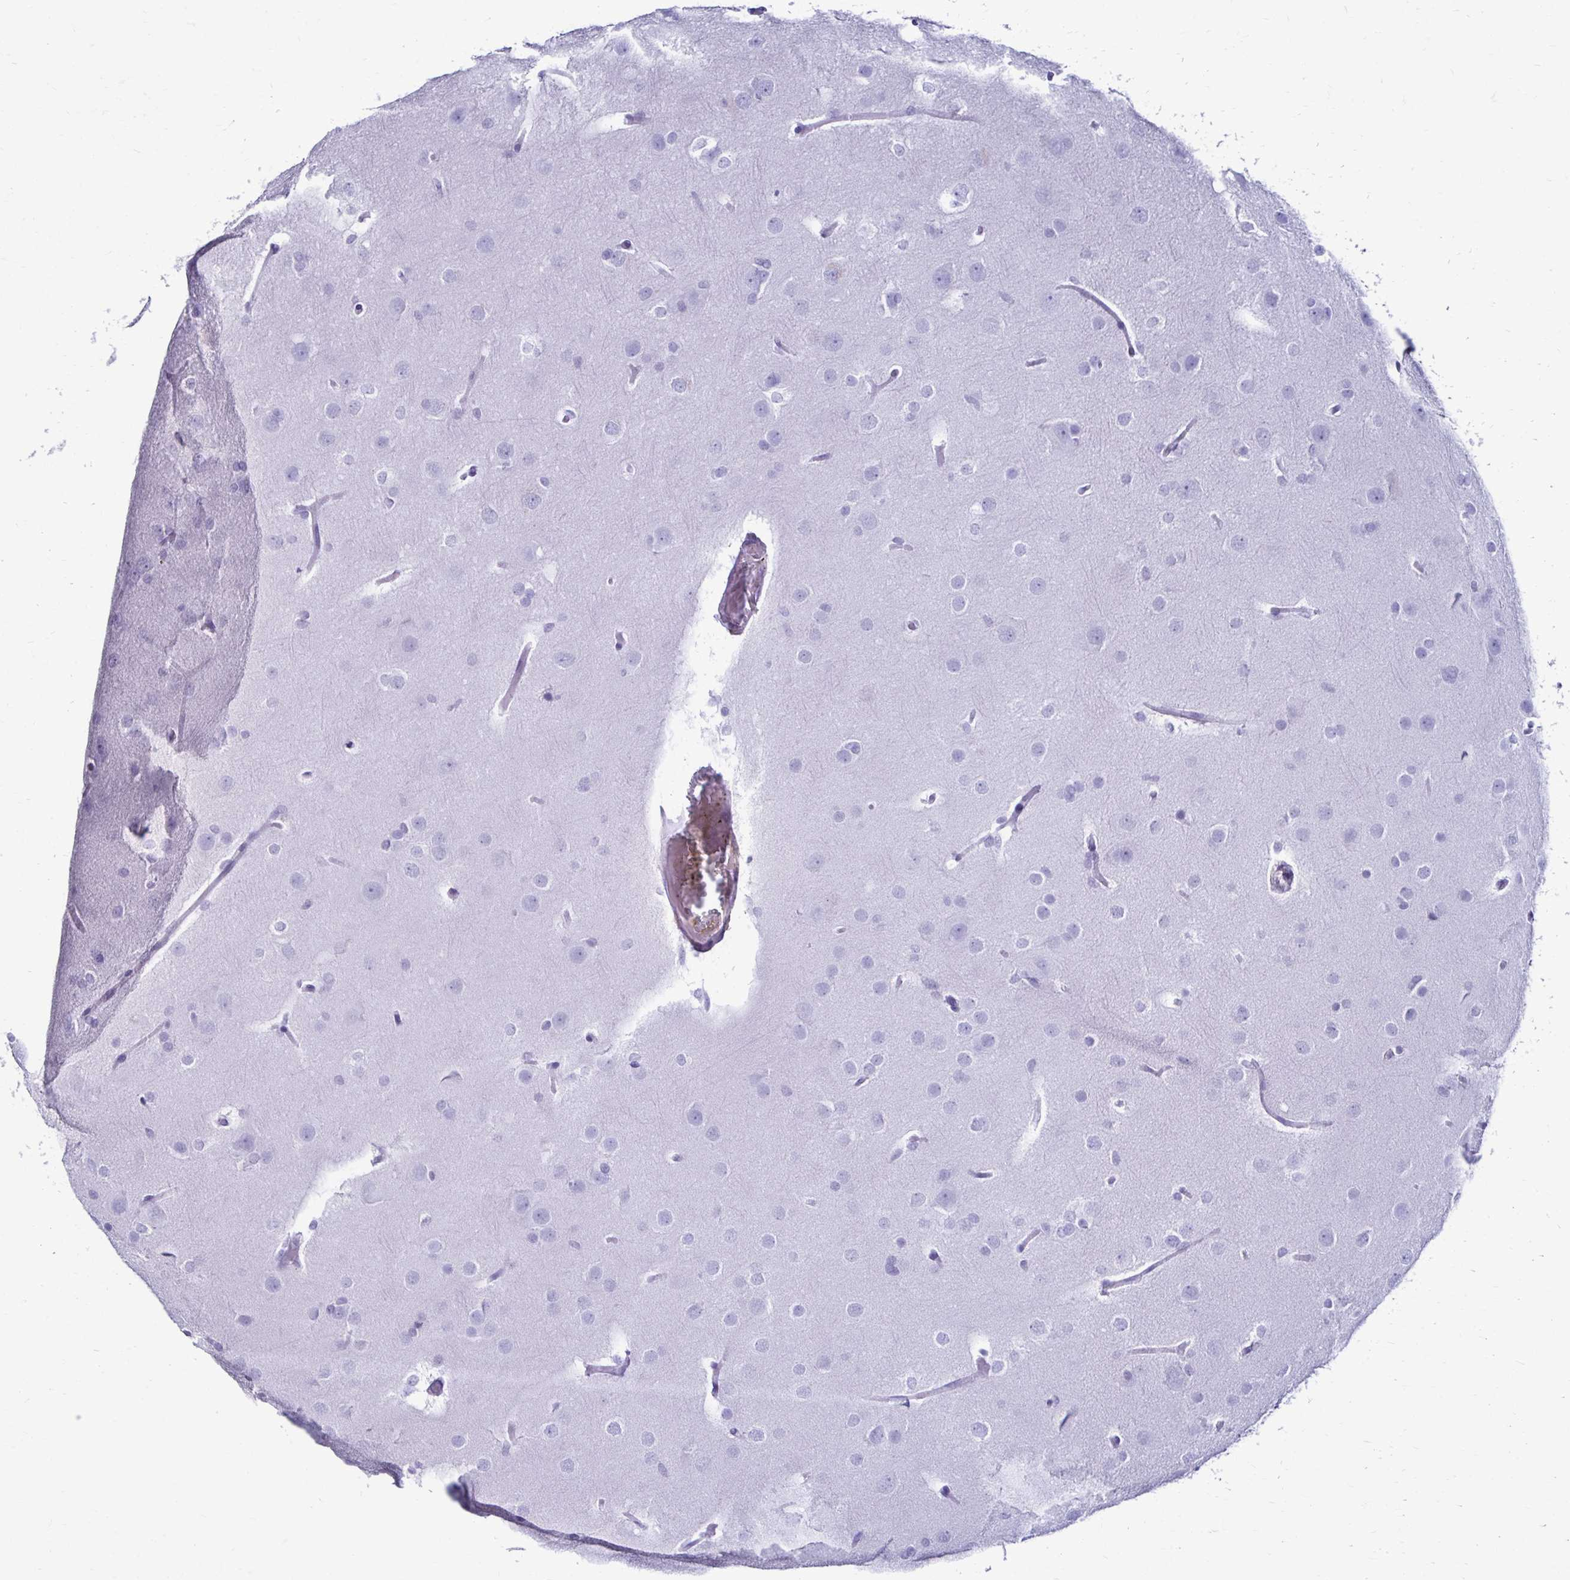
{"staining": {"intensity": "negative", "quantity": "none", "location": "none"}, "tissue": "glioma", "cell_type": "Tumor cells", "image_type": "cancer", "snomed": [{"axis": "morphology", "description": "Glioma, malignant, Low grade"}, {"axis": "topography", "description": "Brain"}], "caption": "Glioma was stained to show a protein in brown. There is no significant staining in tumor cells. The staining was performed using DAB (3,3'-diaminobenzidine) to visualize the protein expression in brown, while the nuclei were stained in blue with hematoxylin (Magnification: 20x).", "gene": "CST5", "patient": {"sex": "male", "age": 26}}